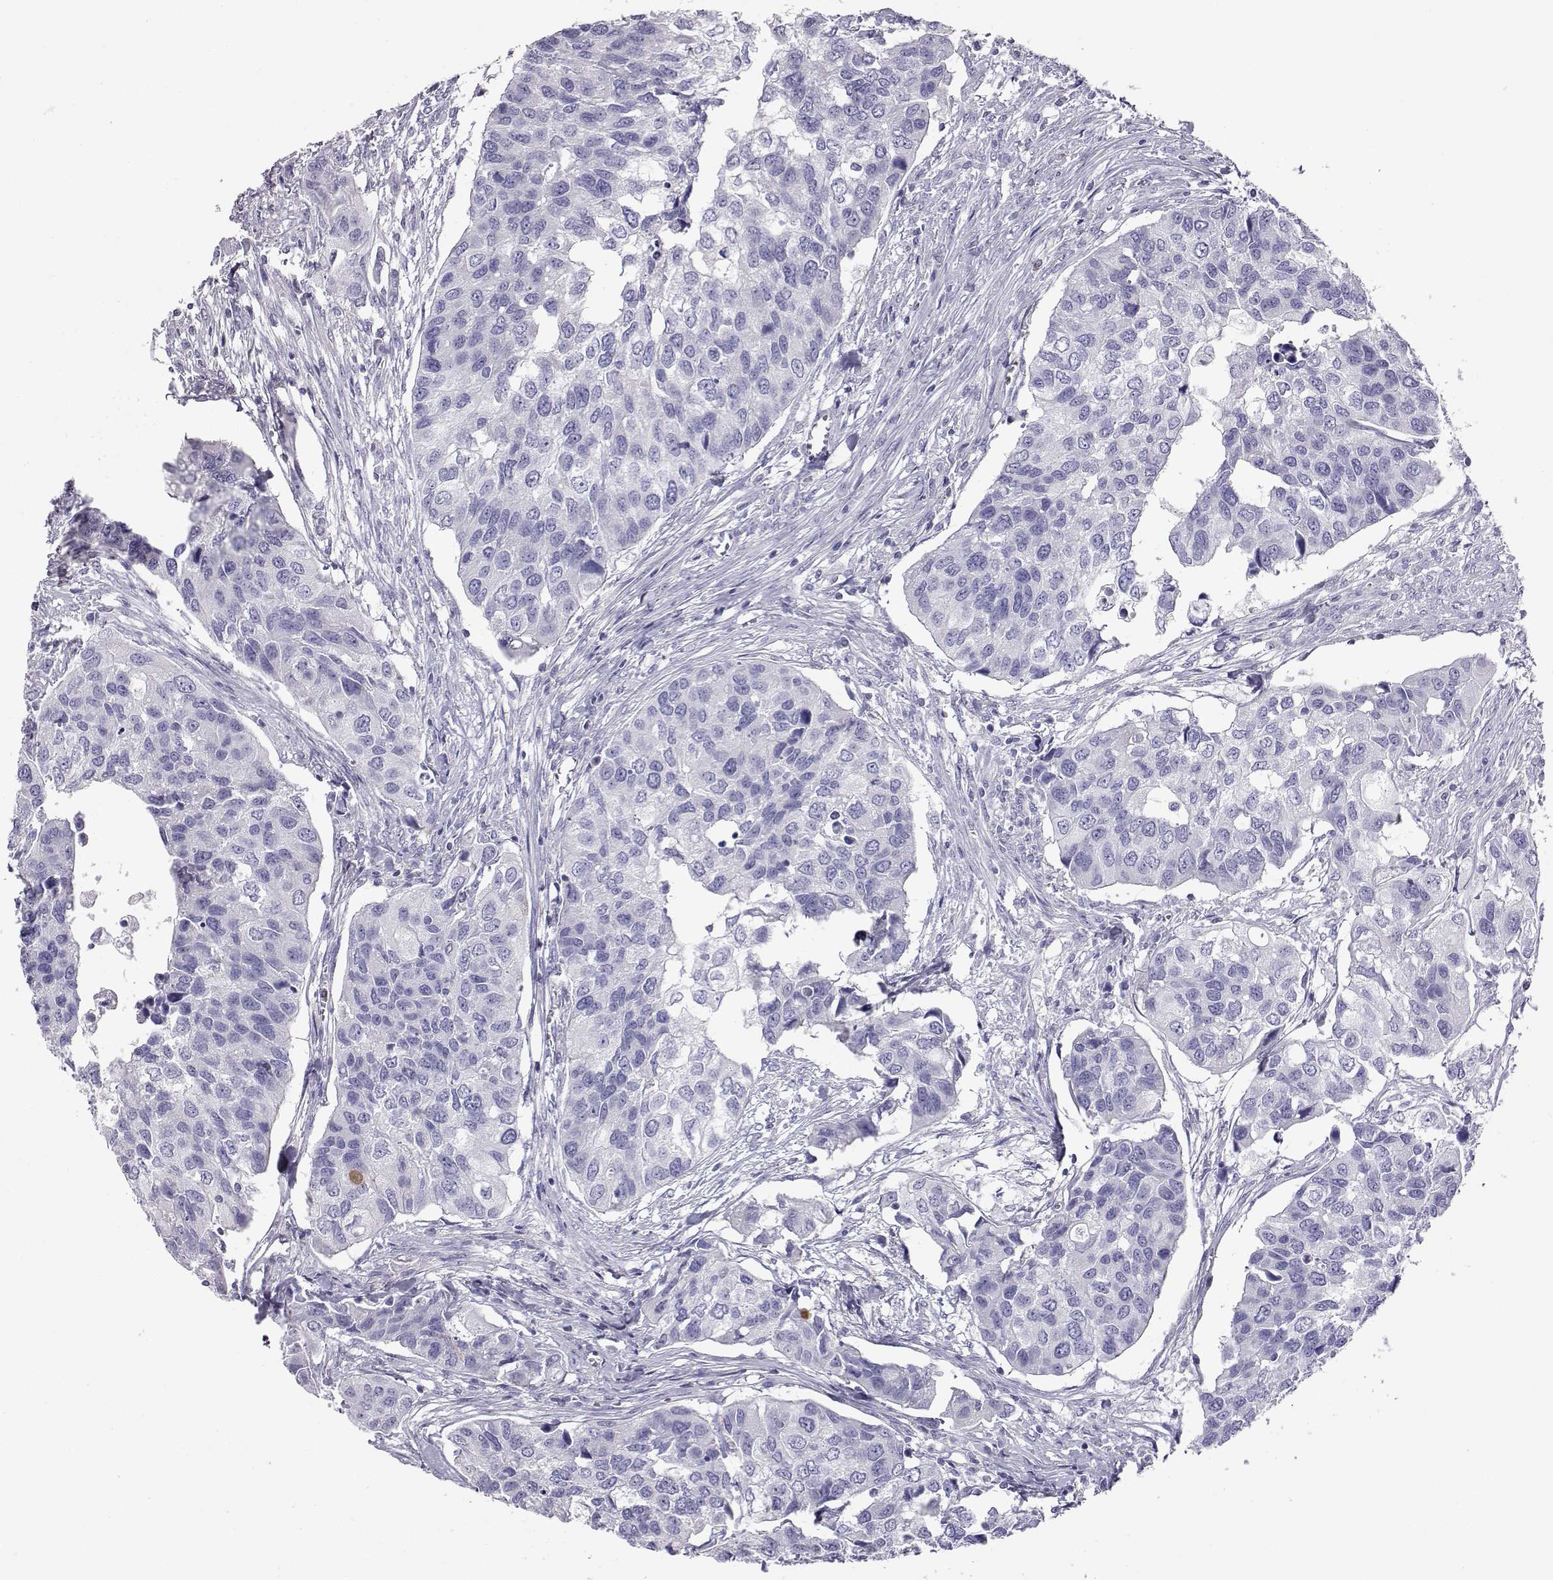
{"staining": {"intensity": "negative", "quantity": "none", "location": "none"}, "tissue": "urothelial cancer", "cell_type": "Tumor cells", "image_type": "cancer", "snomed": [{"axis": "morphology", "description": "Urothelial carcinoma, High grade"}, {"axis": "topography", "description": "Urinary bladder"}], "caption": "Tumor cells are negative for brown protein staining in urothelial carcinoma (high-grade).", "gene": "AKR1B1", "patient": {"sex": "male", "age": 60}}